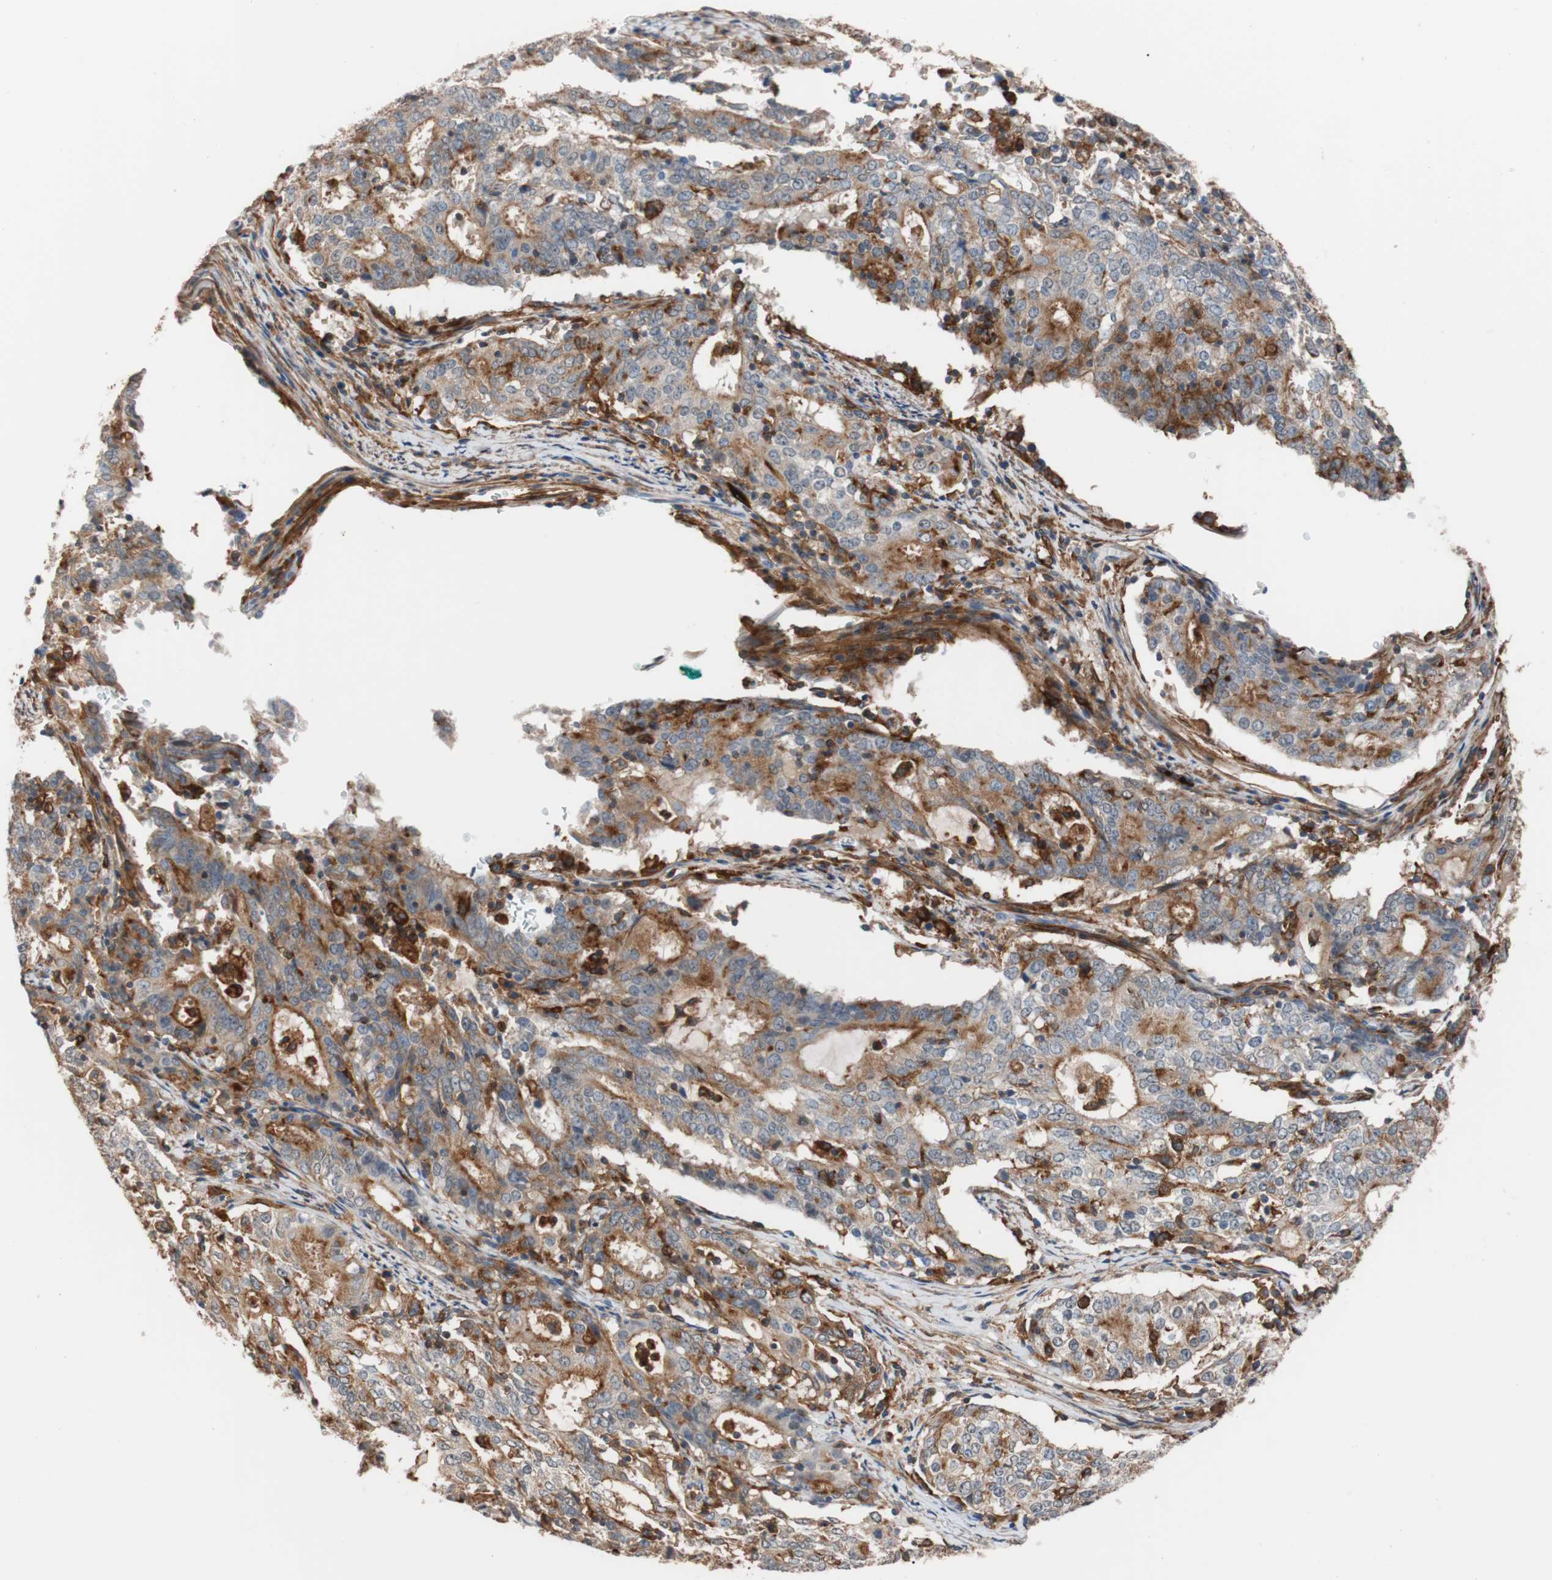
{"staining": {"intensity": "moderate", "quantity": "25%-75%", "location": "cytoplasmic/membranous"}, "tissue": "cervical cancer", "cell_type": "Tumor cells", "image_type": "cancer", "snomed": [{"axis": "morphology", "description": "Adenocarcinoma, NOS"}, {"axis": "topography", "description": "Cervix"}], "caption": "Human adenocarcinoma (cervical) stained with a brown dye displays moderate cytoplasmic/membranous positive expression in about 25%-75% of tumor cells.", "gene": "LITAF", "patient": {"sex": "female", "age": 44}}